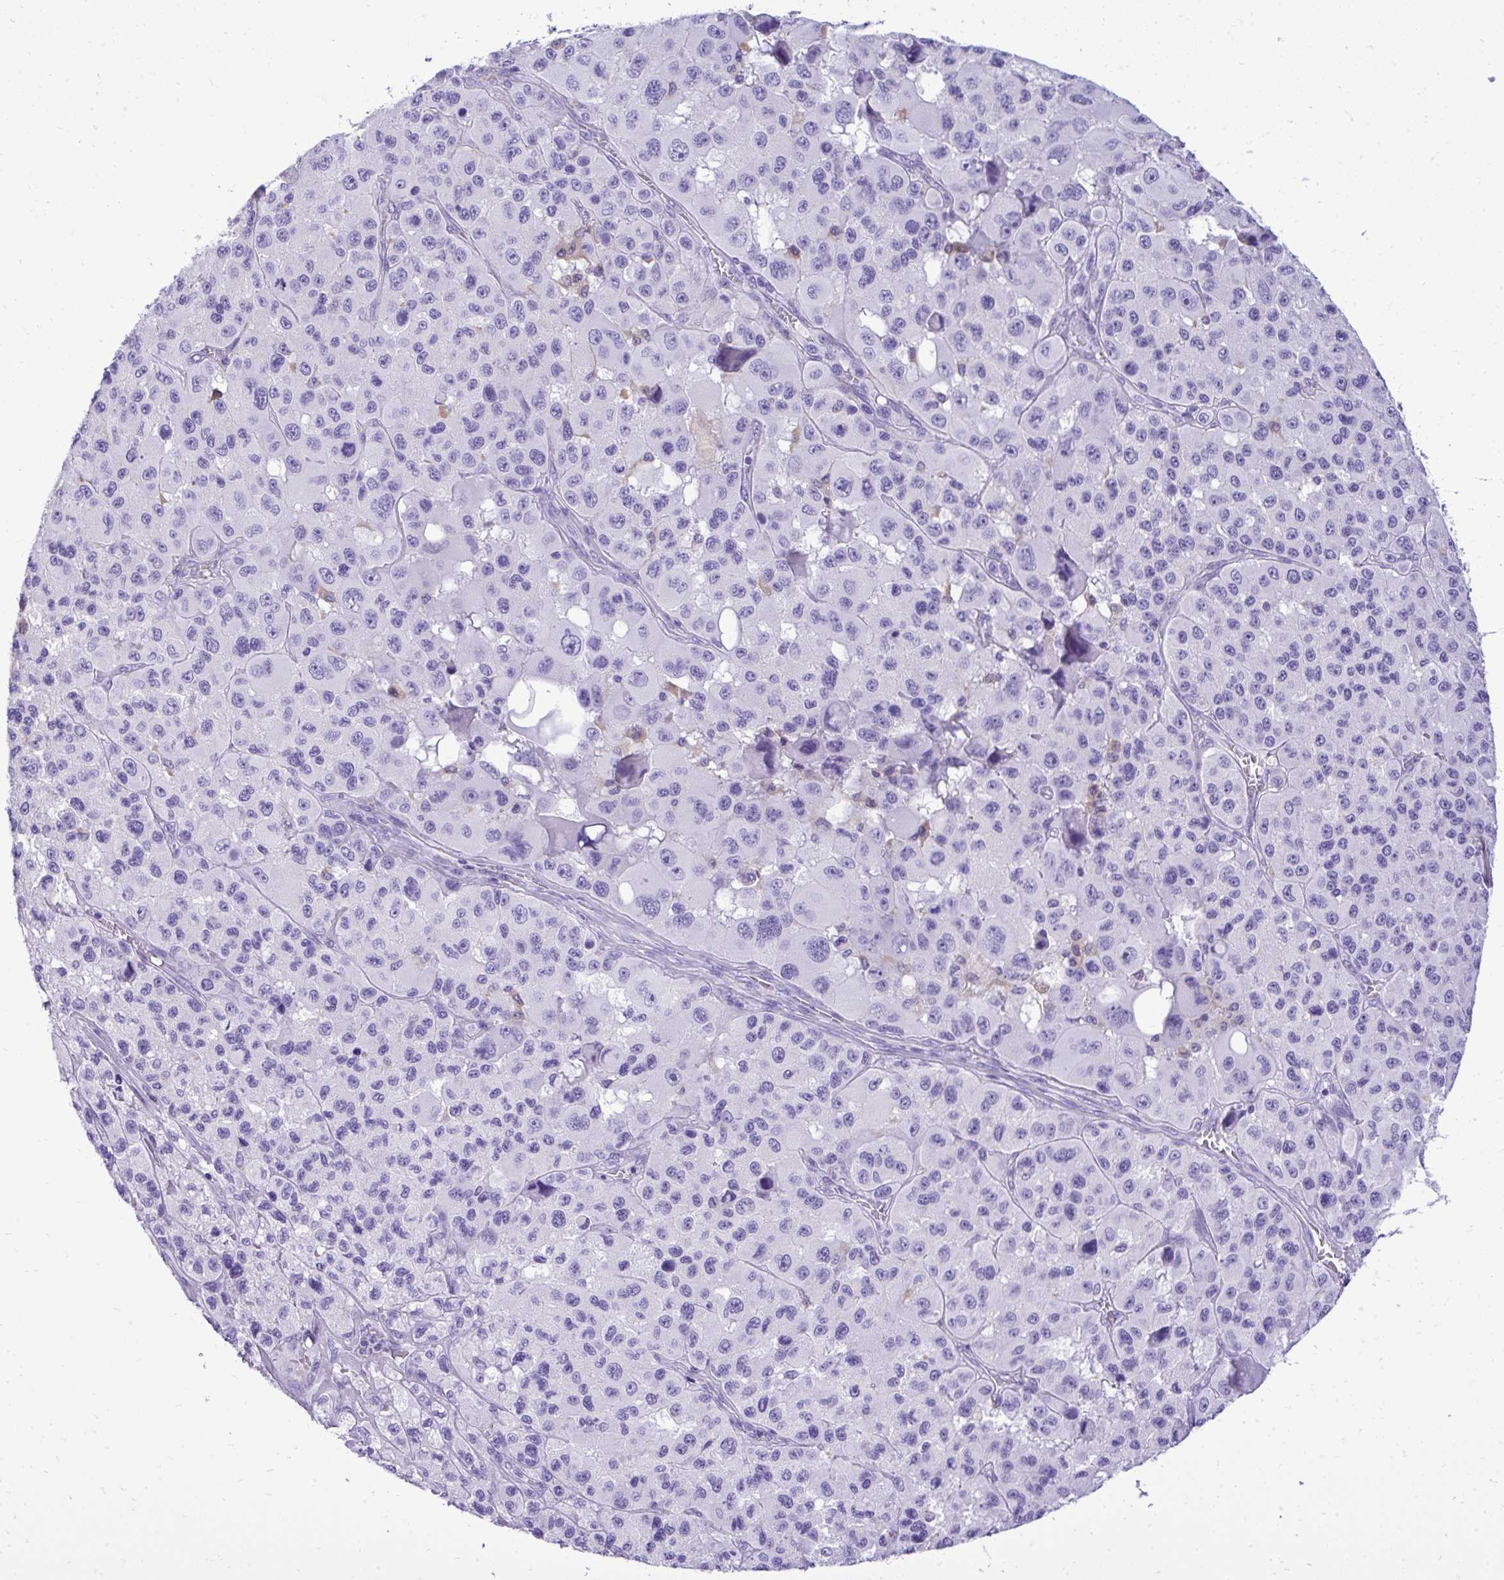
{"staining": {"intensity": "negative", "quantity": "none", "location": "none"}, "tissue": "melanoma", "cell_type": "Tumor cells", "image_type": "cancer", "snomed": [{"axis": "morphology", "description": "Malignant melanoma, Metastatic site"}, {"axis": "topography", "description": "Lymph node"}], "caption": "This is an immunohistochemistry histopathology image of melanoma. There is no expression in tumor cells.", "gene": "ST6GALNAC3", "patient": {"sex": "female", "age": 65}}